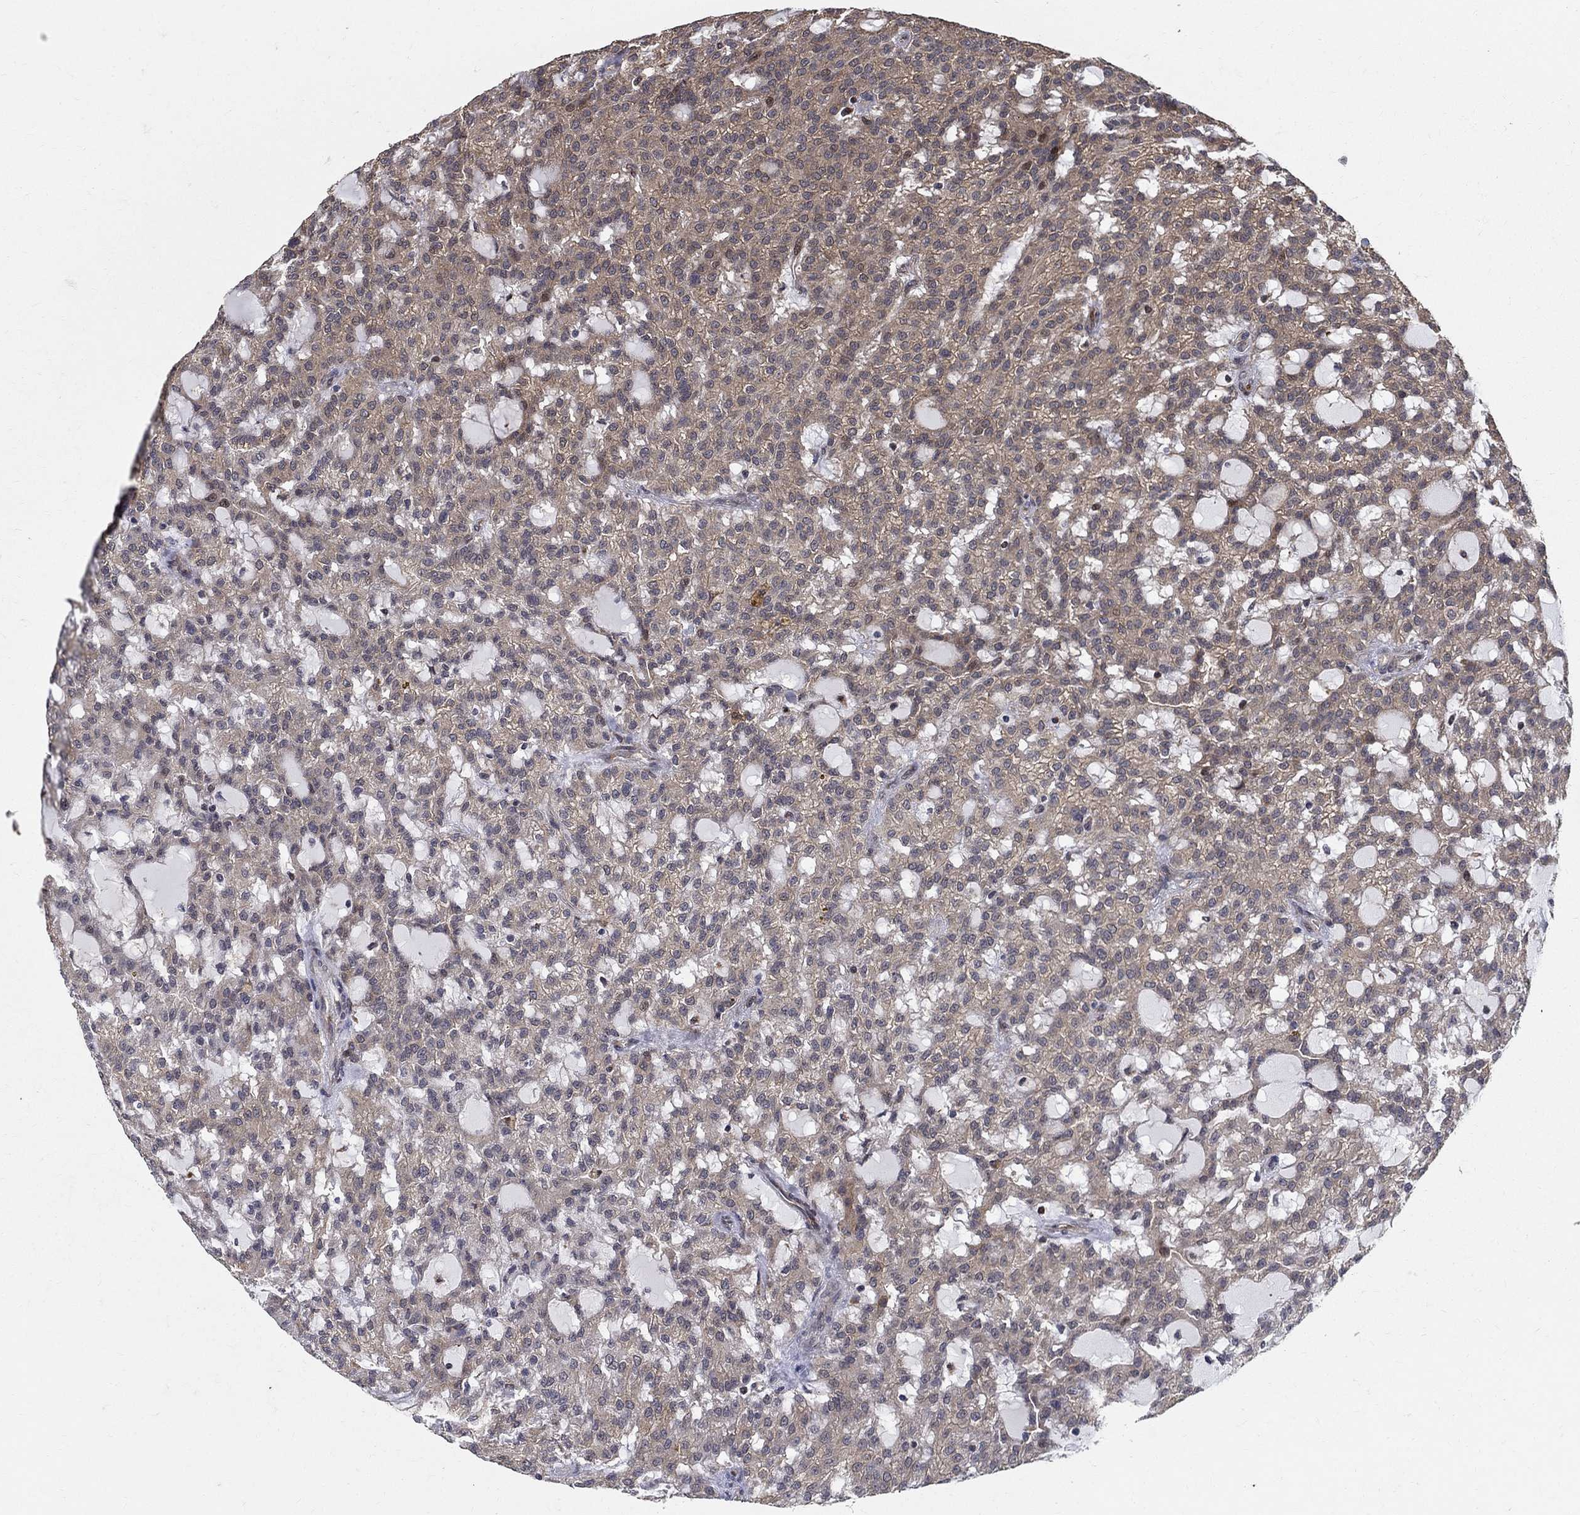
{"staining": {"intensity": "weak", "quantity": ">75%", "location": "cytoplasmic/membranous"}, "tissue": "renal cancer", "cell_type": "Tumor cells", "image_type": "cancer", "snomed": [{"axis": "morphology", "description": "Adenocarcinoma, NOS"}, {"axis": "topography", "description": "Kidney"}], "caption": "Immunohistochemistry (DAB) staining of human adenocarcinoma (renal) displays weak cytoplasmic/membranous protein positivity in about >75% of tumor cells. The staining is performed using DAB (3,3'-diaminobenzidine) brown chromogen to label protein expression. The nuclei are counter-stained blue using hematoxylin.", "gene": "ZNF594", "patient": {"sex": "male", "age": 63}}